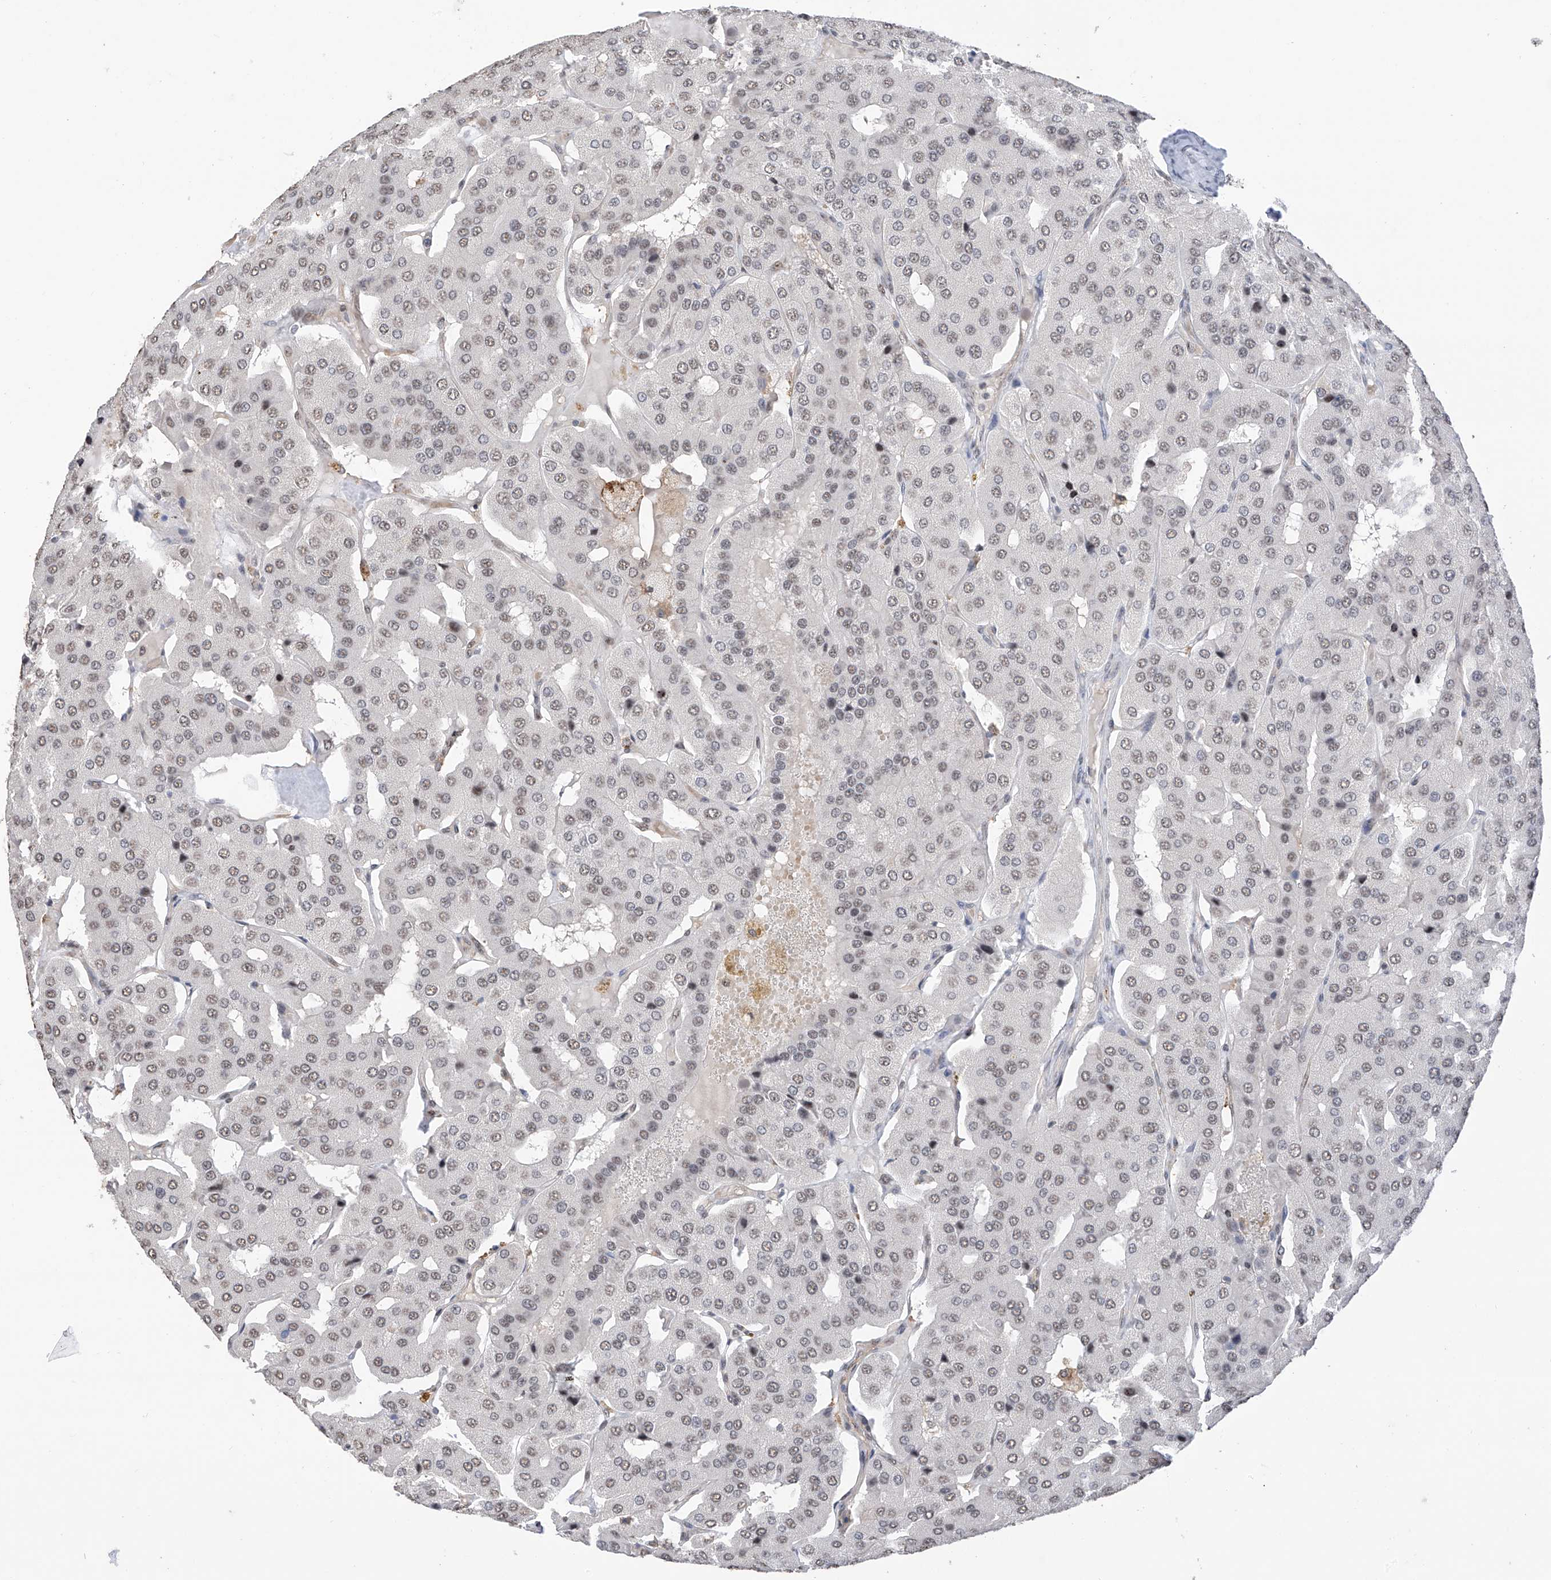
{"staining": {"intensity": "weak", "quantity": "25%-75%", "location": "nuclear"}, "tissue": "parathyroid gland", "cell_type": "Glandular cells", "image_type": "normal", "snomed": [{"axis": "morphology", "description": "Normal tissue, NOS"}, {"axis": "morphology", "description": "Adenoma, NOS"}, {"axis": "topography", "description": "Parathyroid gland"}], "caption": "IHC photomicrograph of unremarkable human parathyroid gland stained for a protein (brown), which reveals low levels of weak nuclear expression in about 25%-75% of glandular cells.", "gene": "C1orf131", "patient": {"sex": "female", "age": 86}}